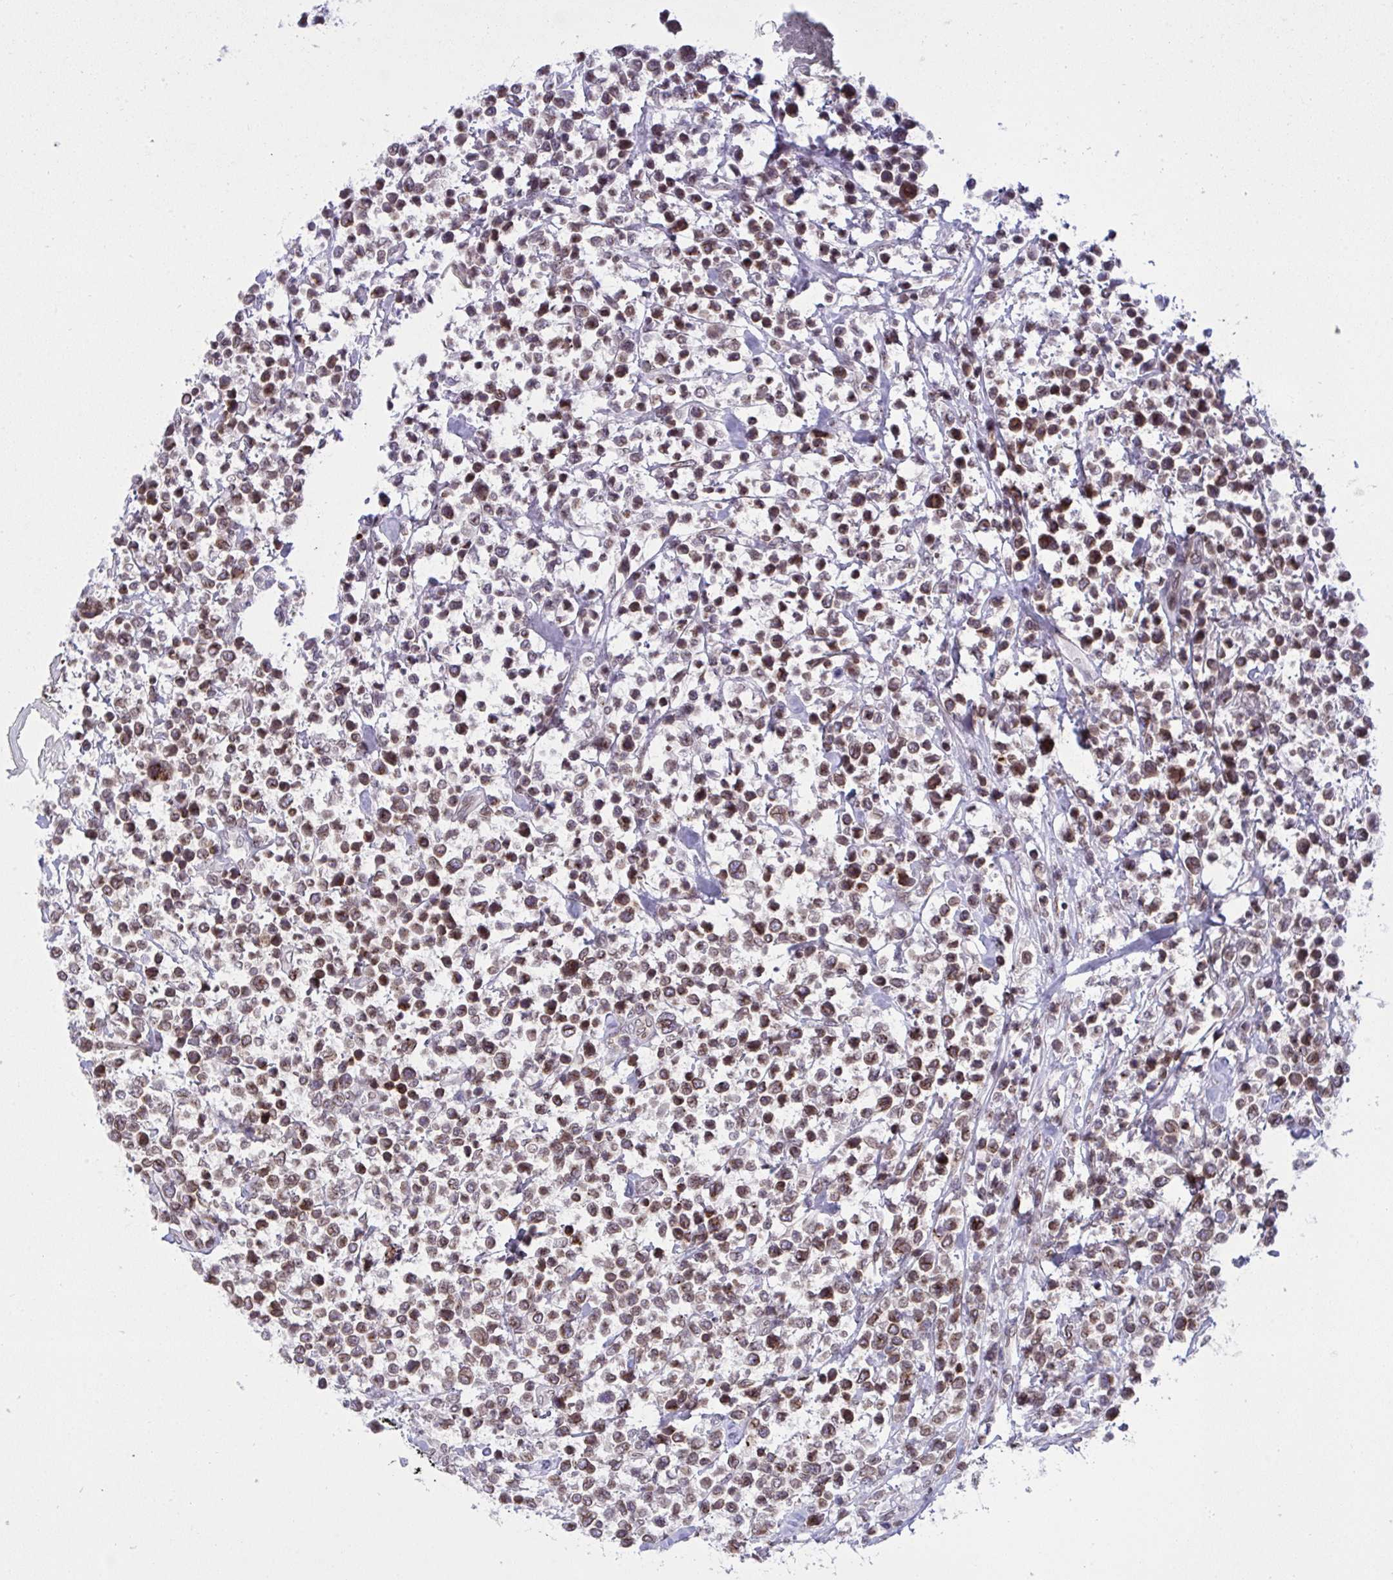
{"staining": {"intensity": "moderate", "quantity": ">75%", "location": "cytoplasmic/membranous,nuclear"}, "tissue": "lymphoma", "cell_type": "Tumor cells", "image_type": "cancer", "snomed": [{"axis": "morphology", "description": "Malignant lymphoma, non-Hodgkin's type, High grade"}, {"axis": "topography", "description": "Soft tissue"}], "caption": "This is a photomicrograph of immunohistochemistry (IHC) staining of lymphoma, which shows moderate expression in the cytoplasmic/membranous and nuclear of tumor cells.", "gene": "RANBP2", "patient": {"sex": "female", "age": 56}}